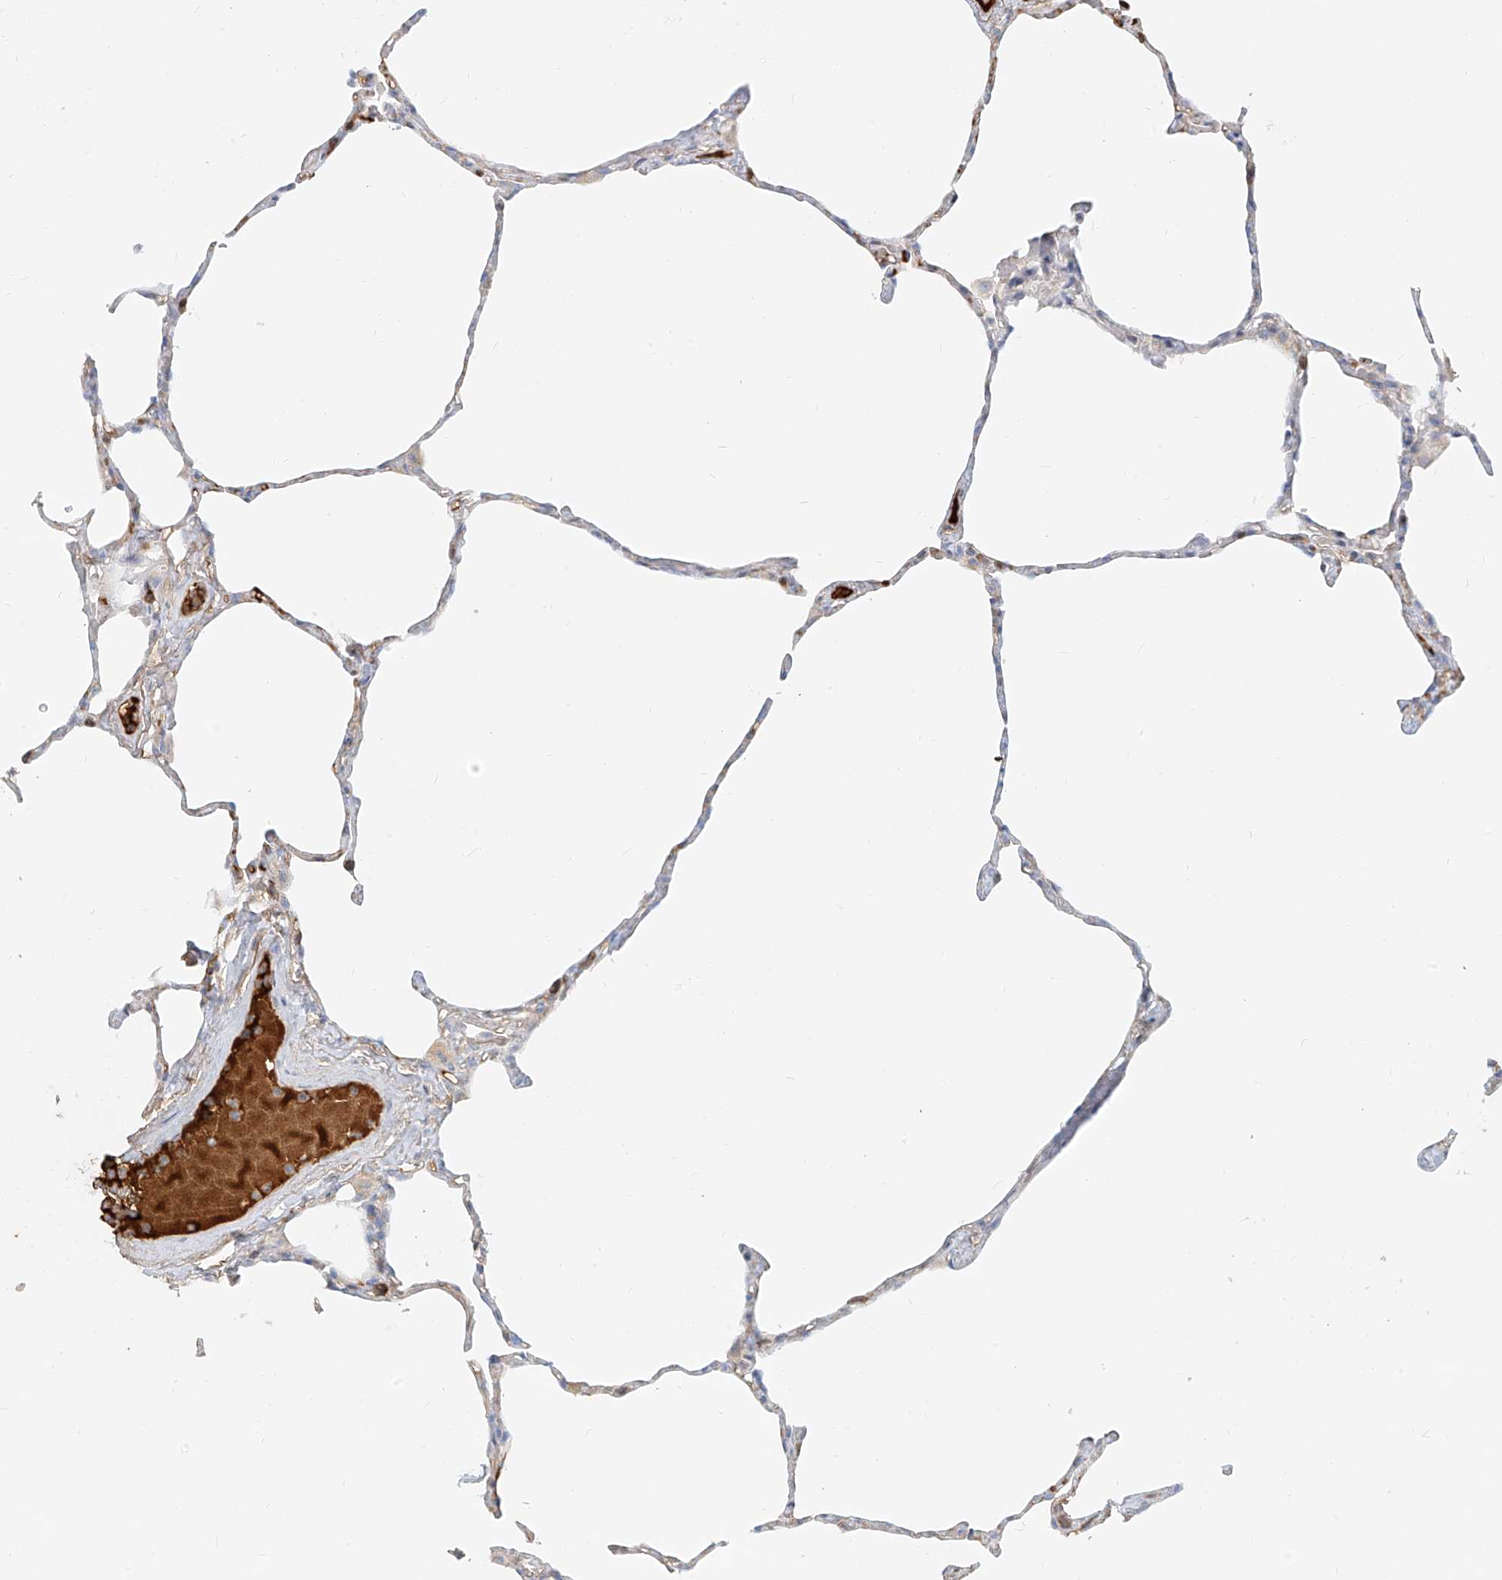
{"staining": {"intensity": "negative", "quantity": "none", "location": "none"}, "tissue": "lung", "cell_type": "Alveolar cells", "image_type": "normal", "snomed": [{"axis": "morphology", "description": "Normal tissue, NOS"}, {"axis": "topography", "description": "Lung"}], "caption": "A micrograph of human lung is negative for staining in alveolar cells.", "gene": "OCSTAMP", "patient": {"sex": "male", "age": 65}}